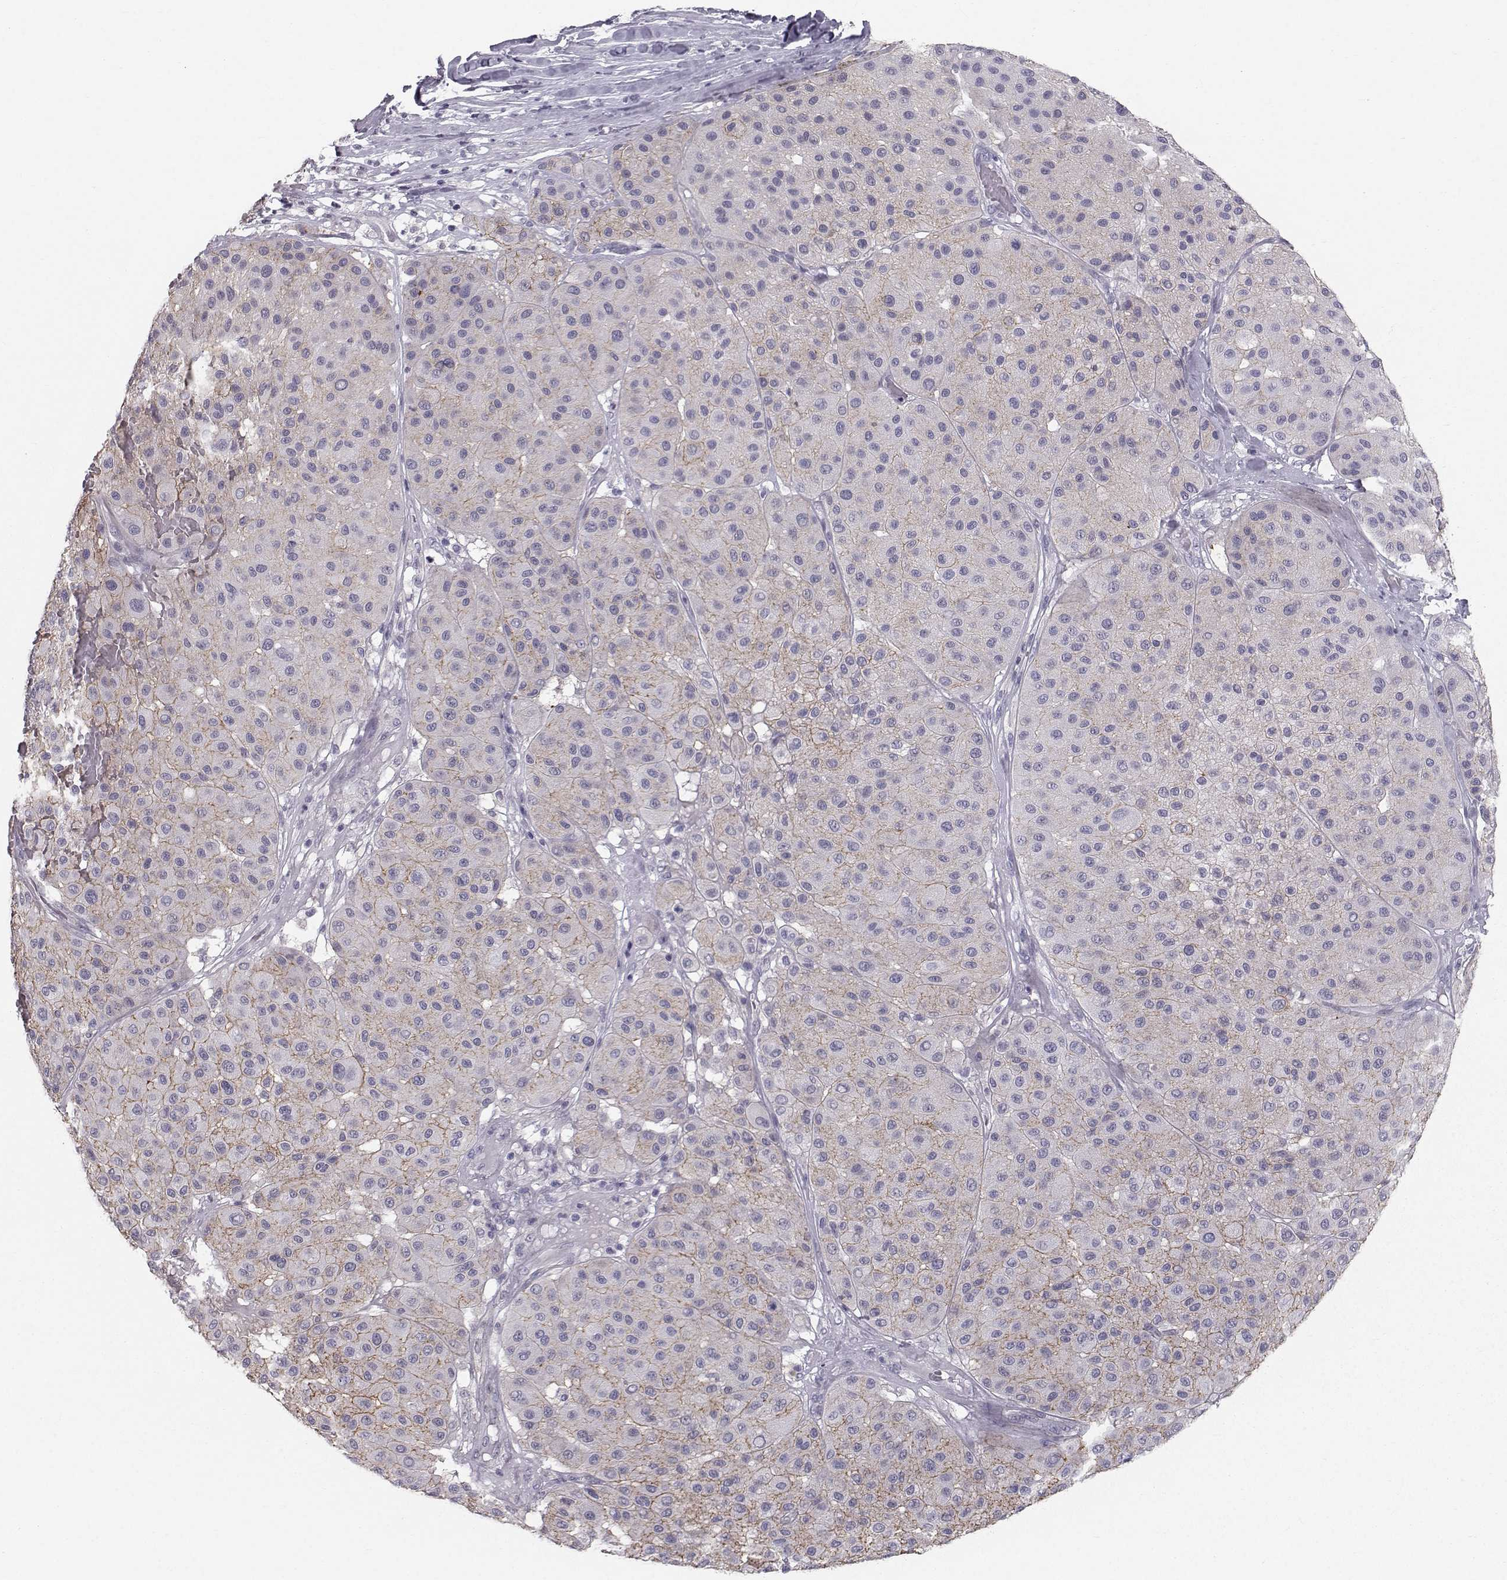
{"staining": {"intensity": "negative", "quantity": "none", "location": "none"}, "tissue": "melanoma", "cell_type": "Tumor cells", "image_type": "cancer", "snomed": [{"axis": "morphology", "description": "Malignant melanoma, Metastatic site"}, {"axis": "topography", "description": "Smooth muscle"}], "caption": "Immunohistochemistry (IHC) photomicrograph of melanoma stained for a protein (brown), which demonstrates no positivity in tumor cells.", "gene": "SPDYE4", "patient": {"sex": "male", "age": 41}}